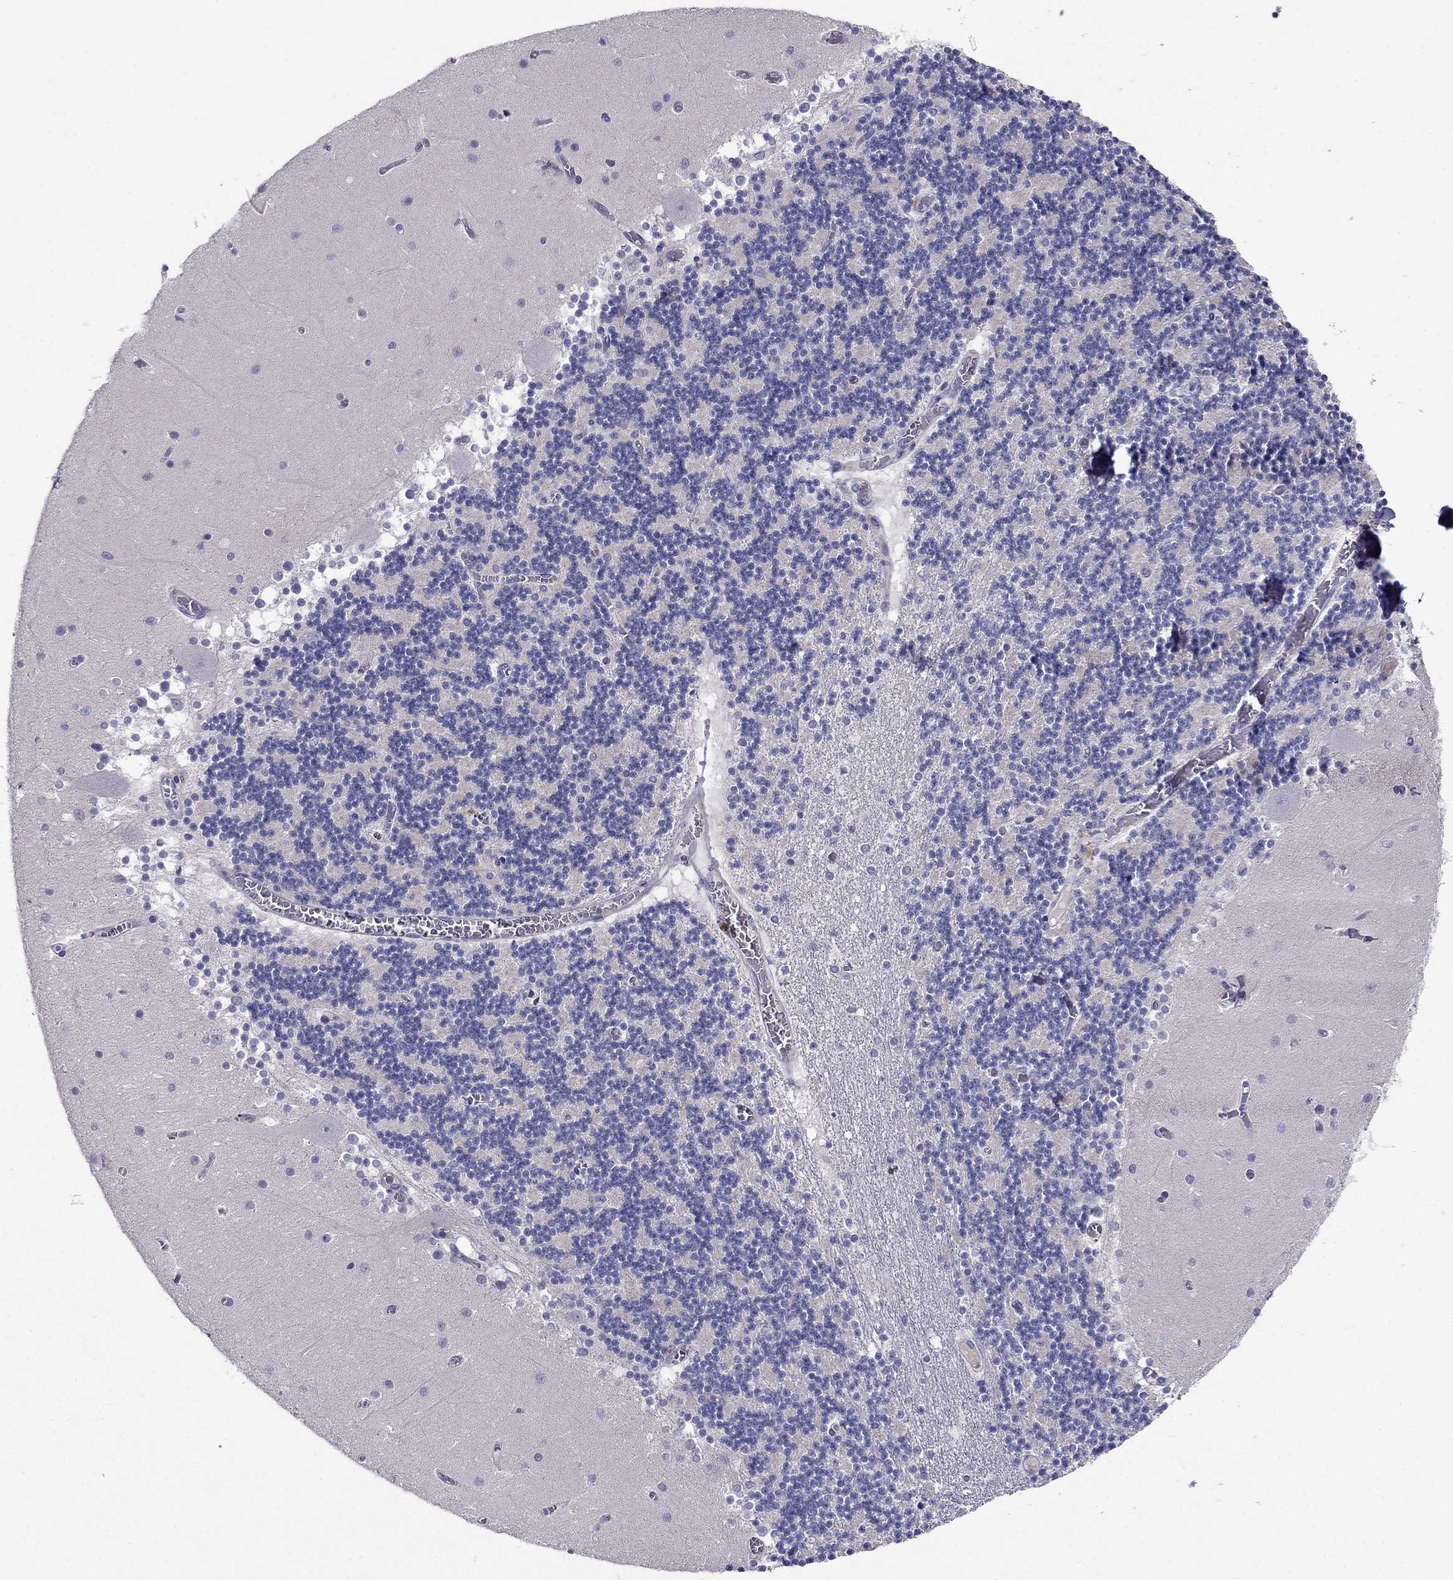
{"staining": {"intensity": "negative", "quantity": "none", "location": "none"}, "tissue": "cerebellum", "cell_type": "Cells in granular layer", "image_type": "normal", "snomed": [{"axis": "morphology", "description": "Normal tissue, NOS"}, {"axis": "topography", "description": "Cerebellum"}], "caption": "Immunohistochemistry of normal cerebellum exhibits no positivity in cells in granular layer. (Brightfield microscopy of DAB (3,3'-diaminobenzidine) IHC at high magnification).", "gene": "SPINT4", "patient": {"sex": "female", "age": 28}}